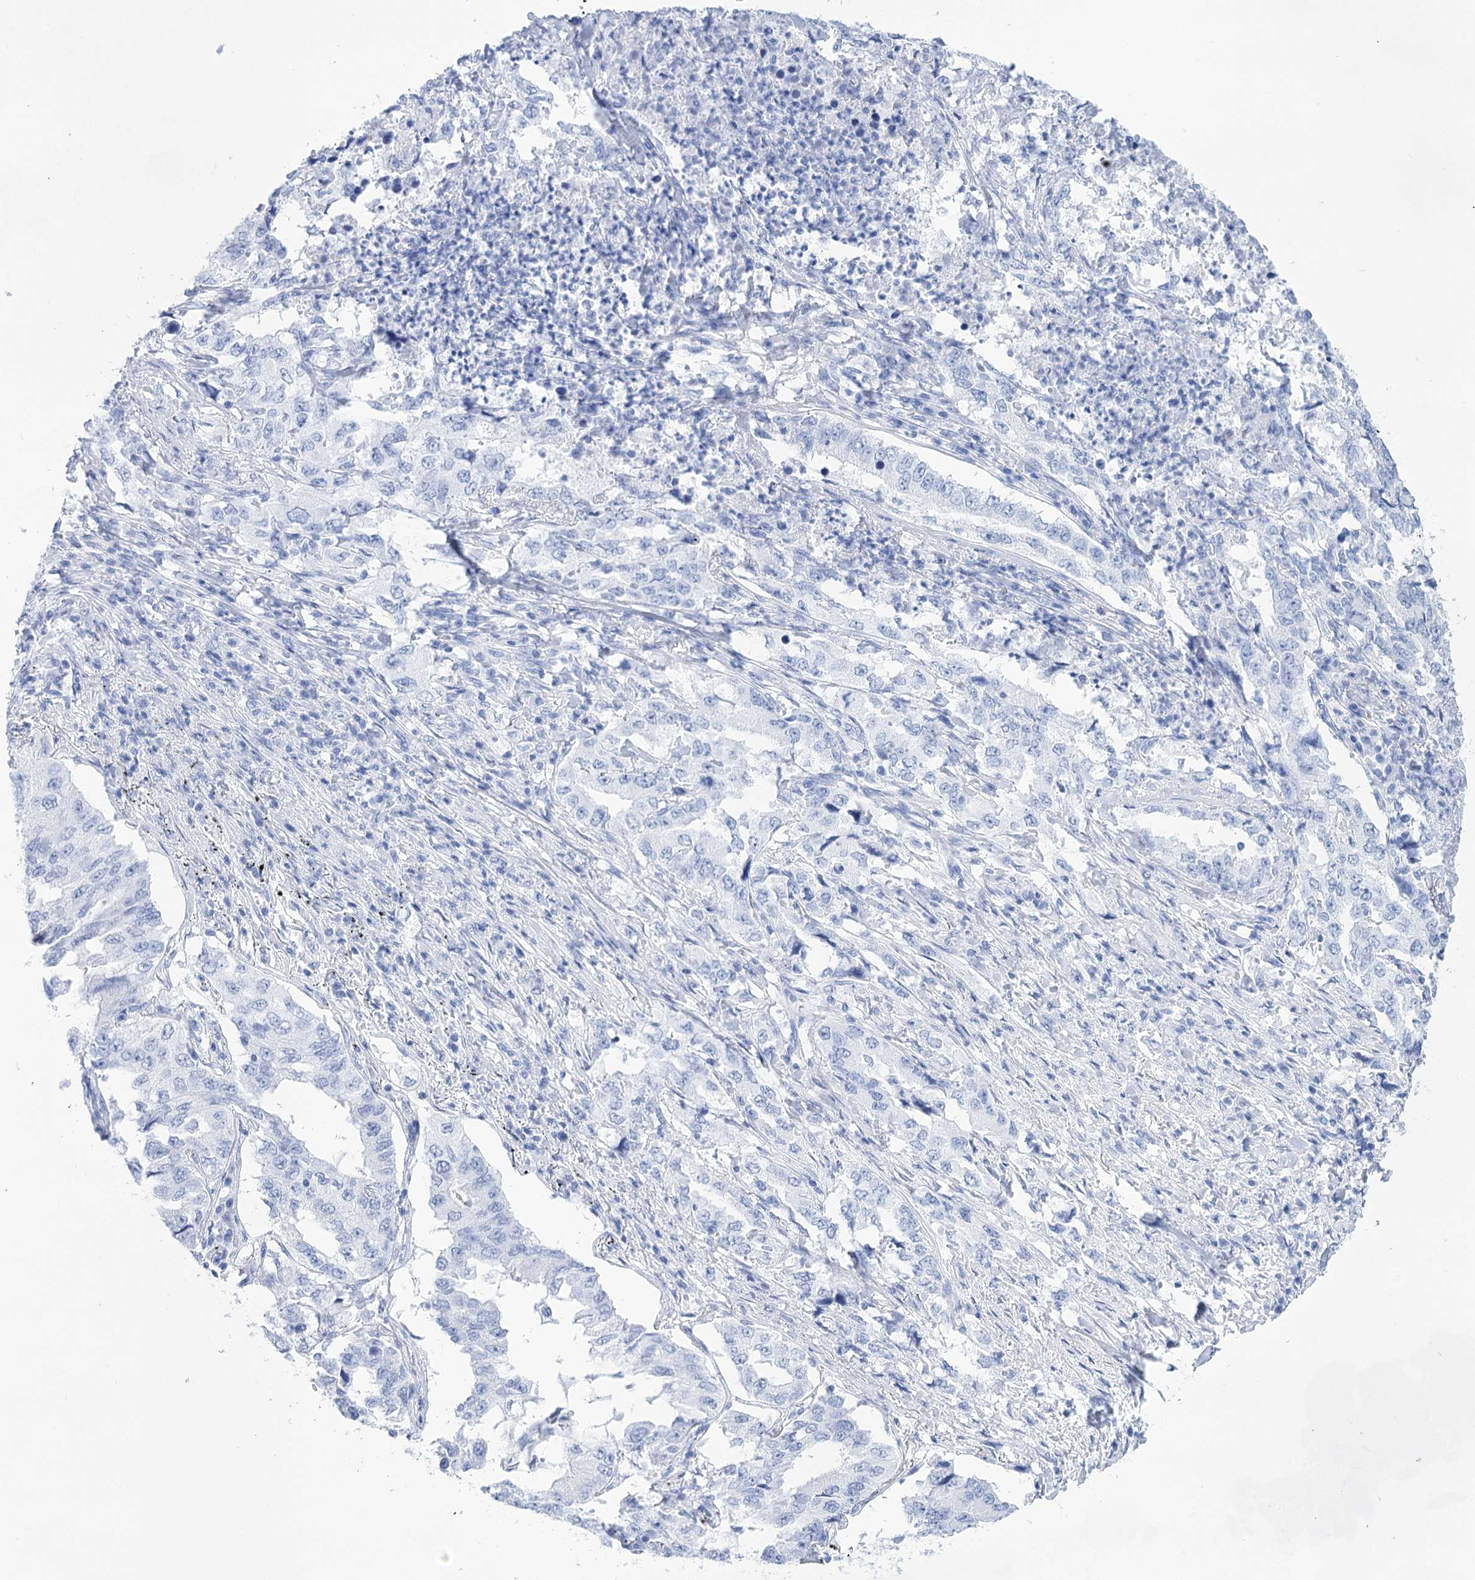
{"staining": {"intensity": "negative", "quantity": "none", "location": "none"}, "tissue": "lung cancer", "cell_type": "Tumor cells", "image_type": "cancer", "snomed": [{"axis": "morphology", "description": "Adenocarcinoma, NOS"}, {"axis": "topography", "description": "Lung"}], "caption": "Human lung cancer stained for a protein using immunohistochemistry (IHC) demonstrates no staining in tumor cells.", "gene": "LALBA", "patient": {"sex": "female", "age": 51}}